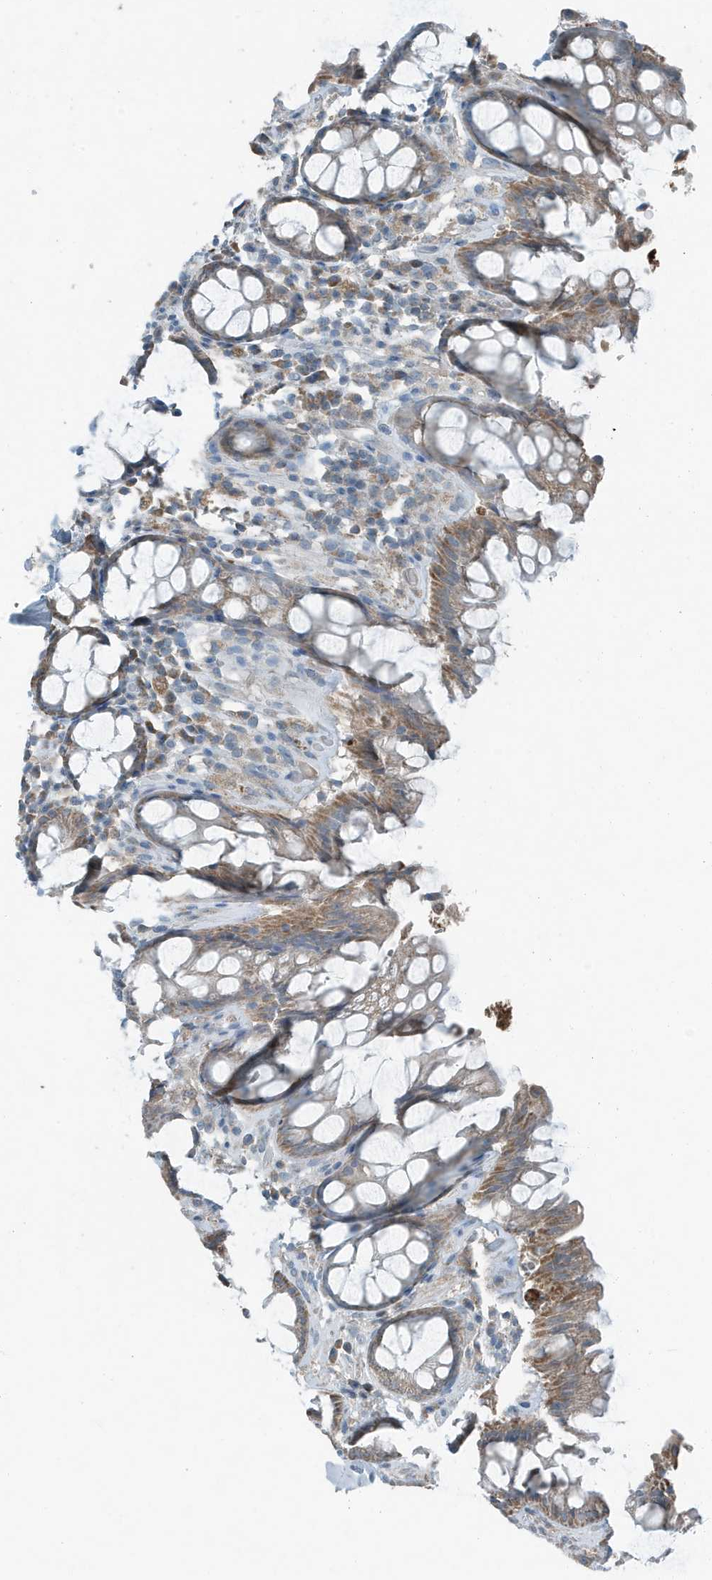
{"staining": {"intensity": "moderate", "quantity": ">75%", "location": "cytoplasmic/membranous"}, "tissue": "rectum", "cell_type": "Glandular cells", "image_type": "normal", "snomed": [{"axis": "morphology", "description": "Normal tissue, NOS"}, {"axis": "topography", "description": "Rectum"}], "caption": "A histopathology image of rectum stained for a protein demonstrates moderate cytoplasmic/membranous brown staining in glandular cells.", "gene": "MT", "patient": {"sex": "male", "age": 64}}